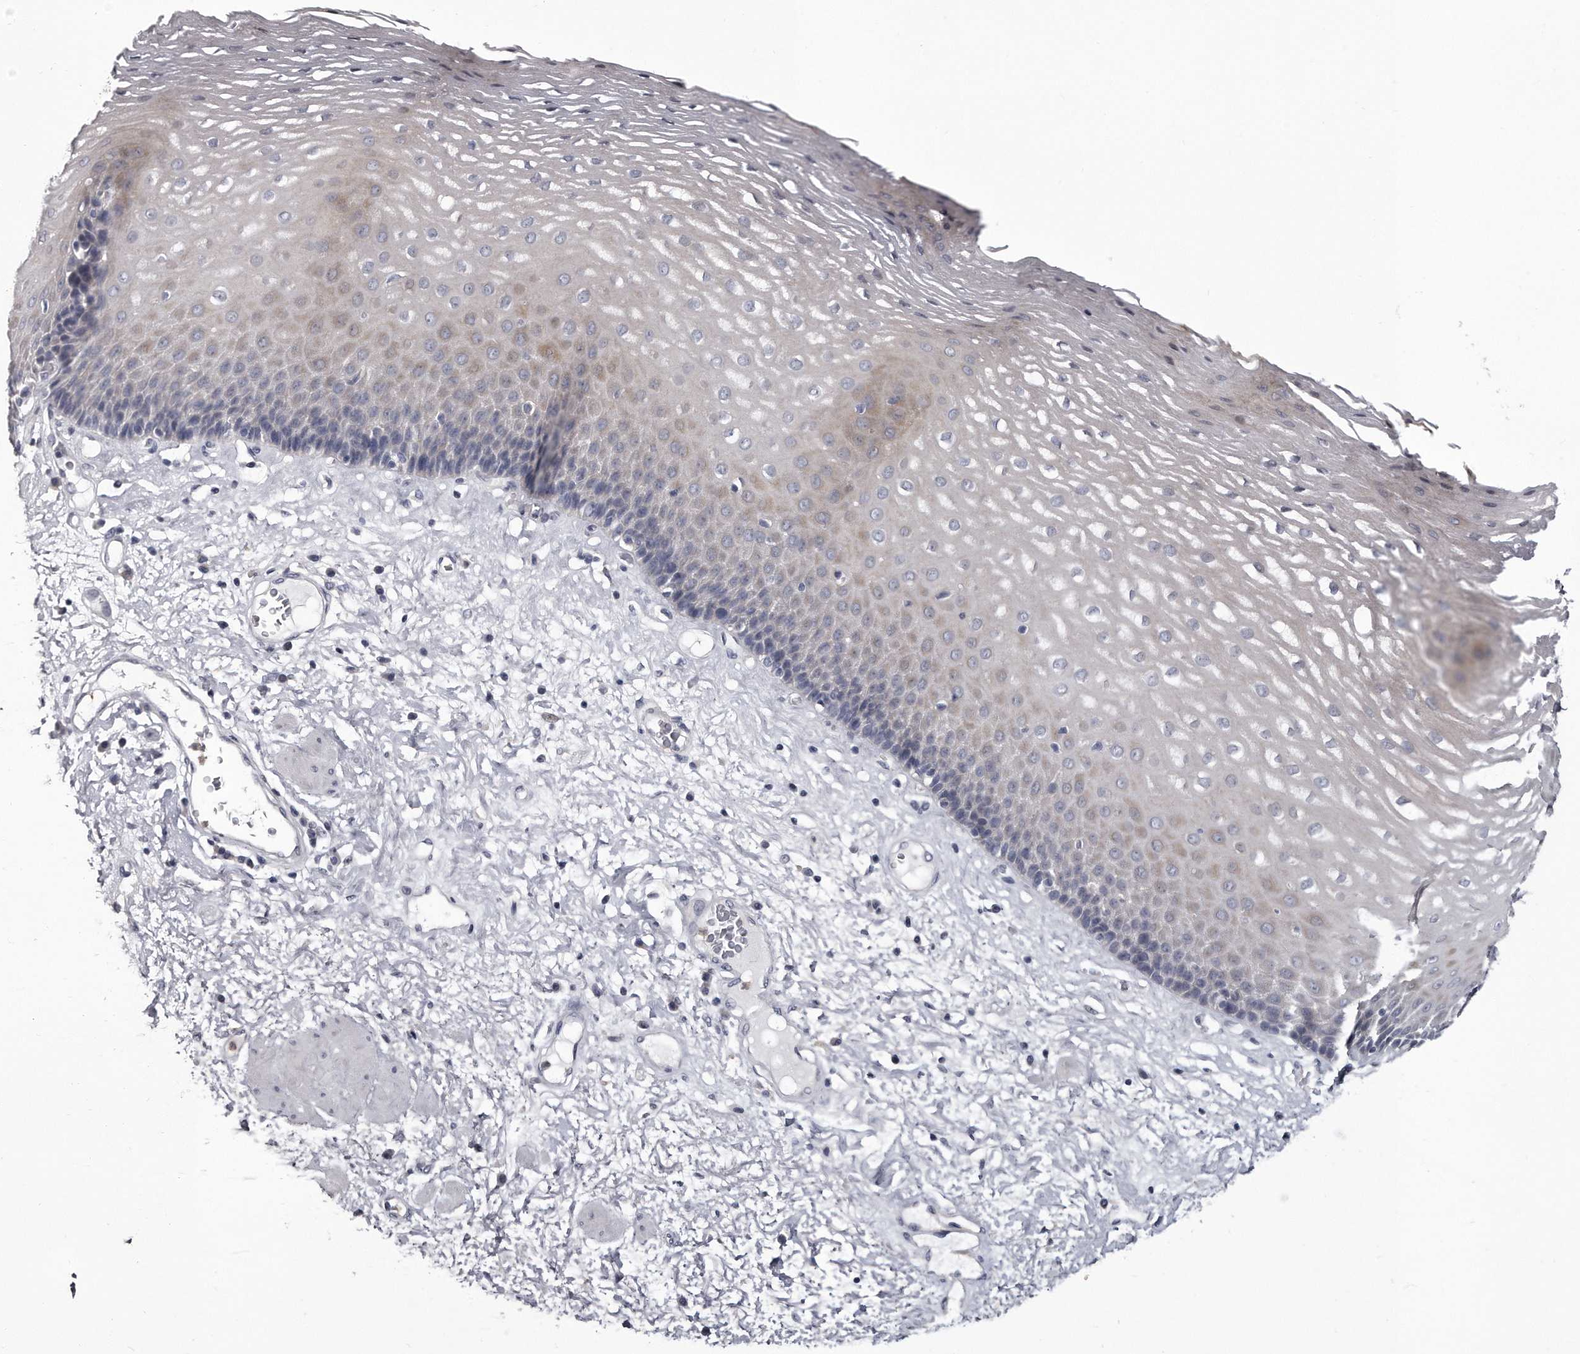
{"staining": {"intensity": "weak", "quantity": "<25%", "location": "cytoplasmic/membranous"}, "tissue": "esophagus", "cell_type": "Squamous epithelial cells", "image_type": "normal", "snomed": [{"axis": "morphology", "description": "Normal tissue, NOS"}, {"axis": "morphology", "description": "Adenocarcinoma, NOS"}, {"axis": "topography", "description": "Esophagus"}], "caption": "Squamous epithelial cells show no significant expression in normal esophagus.", "gene": "GAPVD1", "patient": {"sex": "male", "age": 62}}